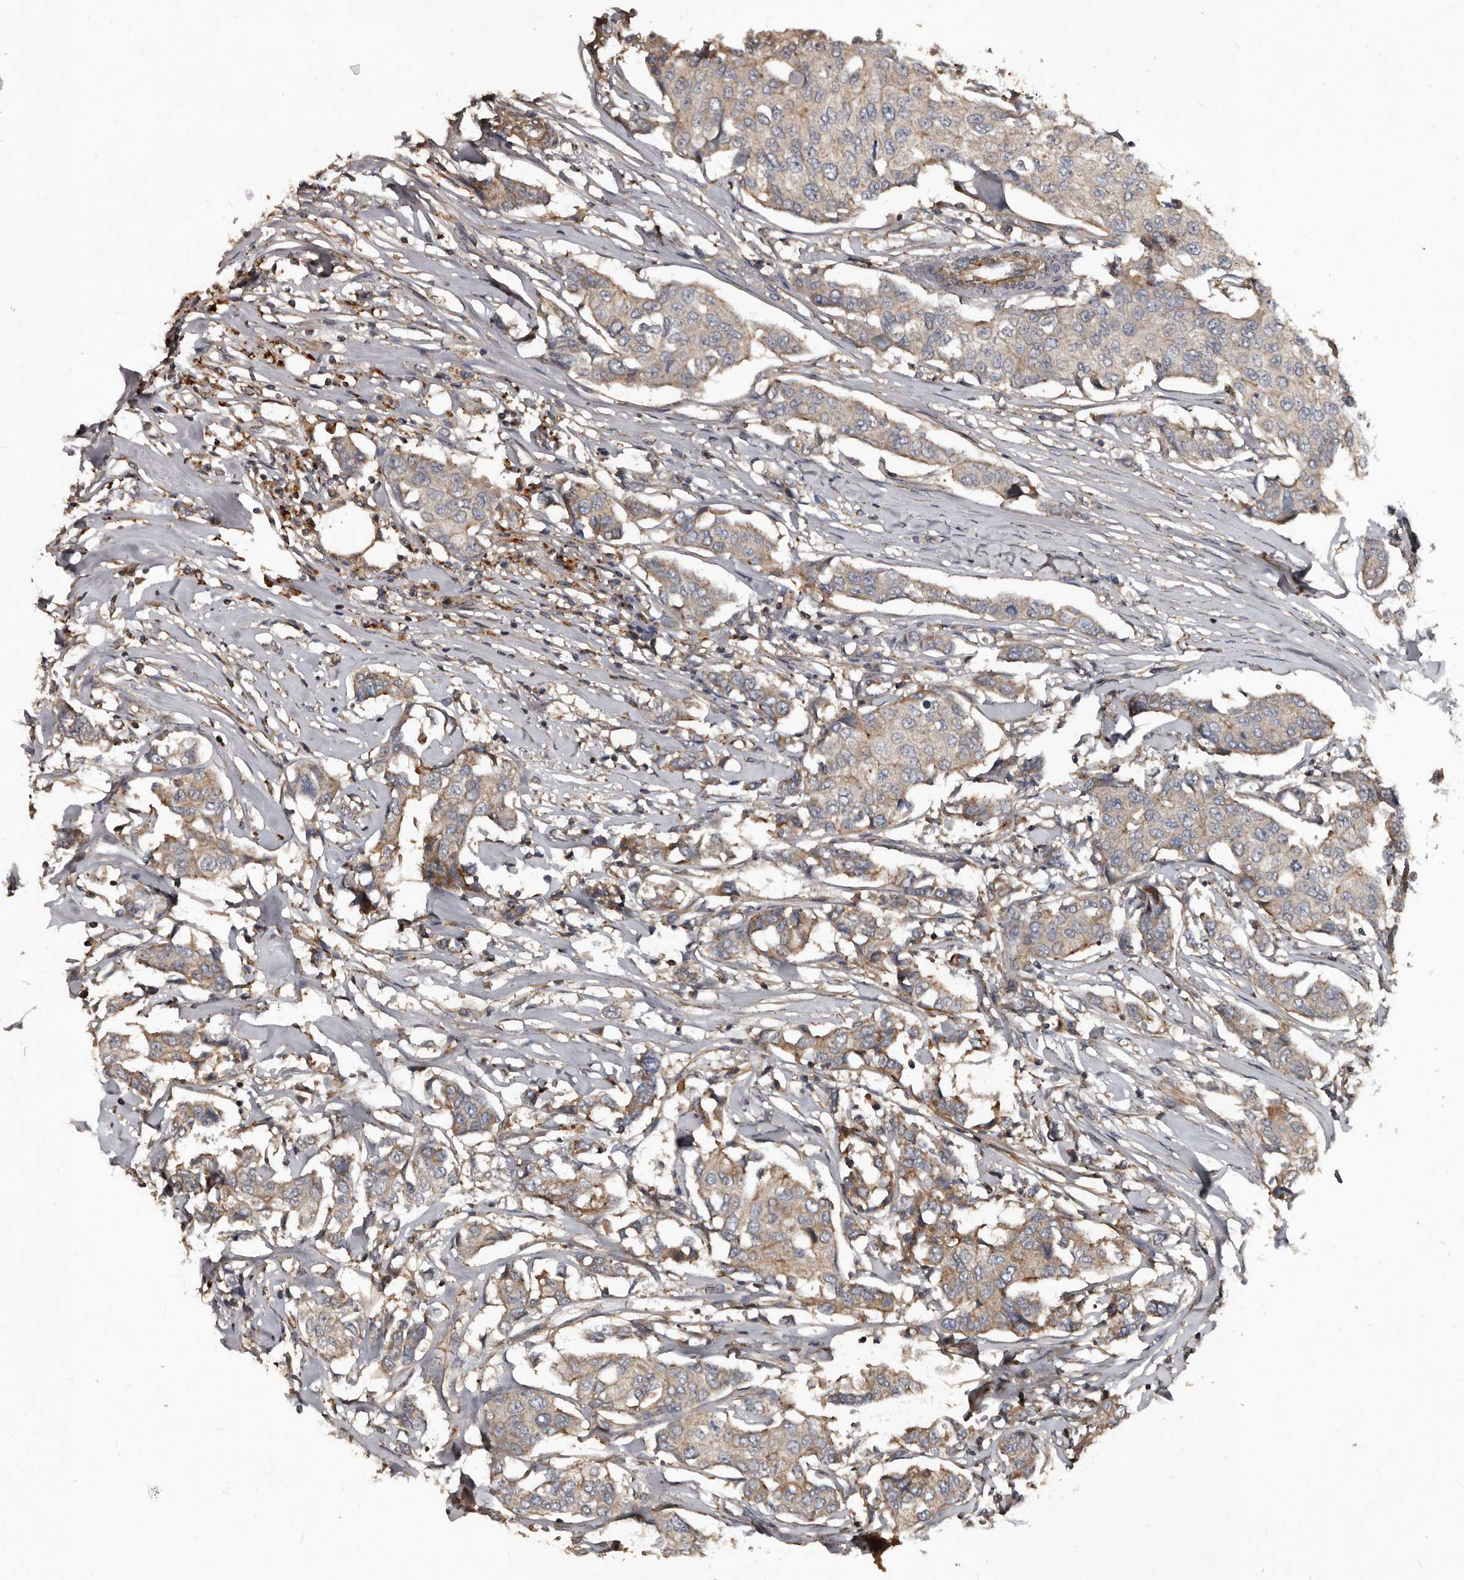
{"staining": {"intensity": "weak", "quantity": ">75%", "location": "cytoplasmic/membranous"}, "tissue": "breast cancer", "cell_type": "Tumor cells", "image_type": "cancer", "snomed": [{"axis": "morphology", "description": "Duct carcinoma"}, {"axis": "topography", "description": "Breast"}], "caption": "The image displays a brown stain indicating the presence of a protein in the cytoplasmic/membranous of tumor cells in breast invasive ductal carcinoma. (Stains: DAB (3,3'-diaminobenzidine) in brown, nuclei in blue, Microscopy: brightfield microscopy at high magnification).", "gene": "GREB1", "patient": {"sex": "female", "age": 80}}